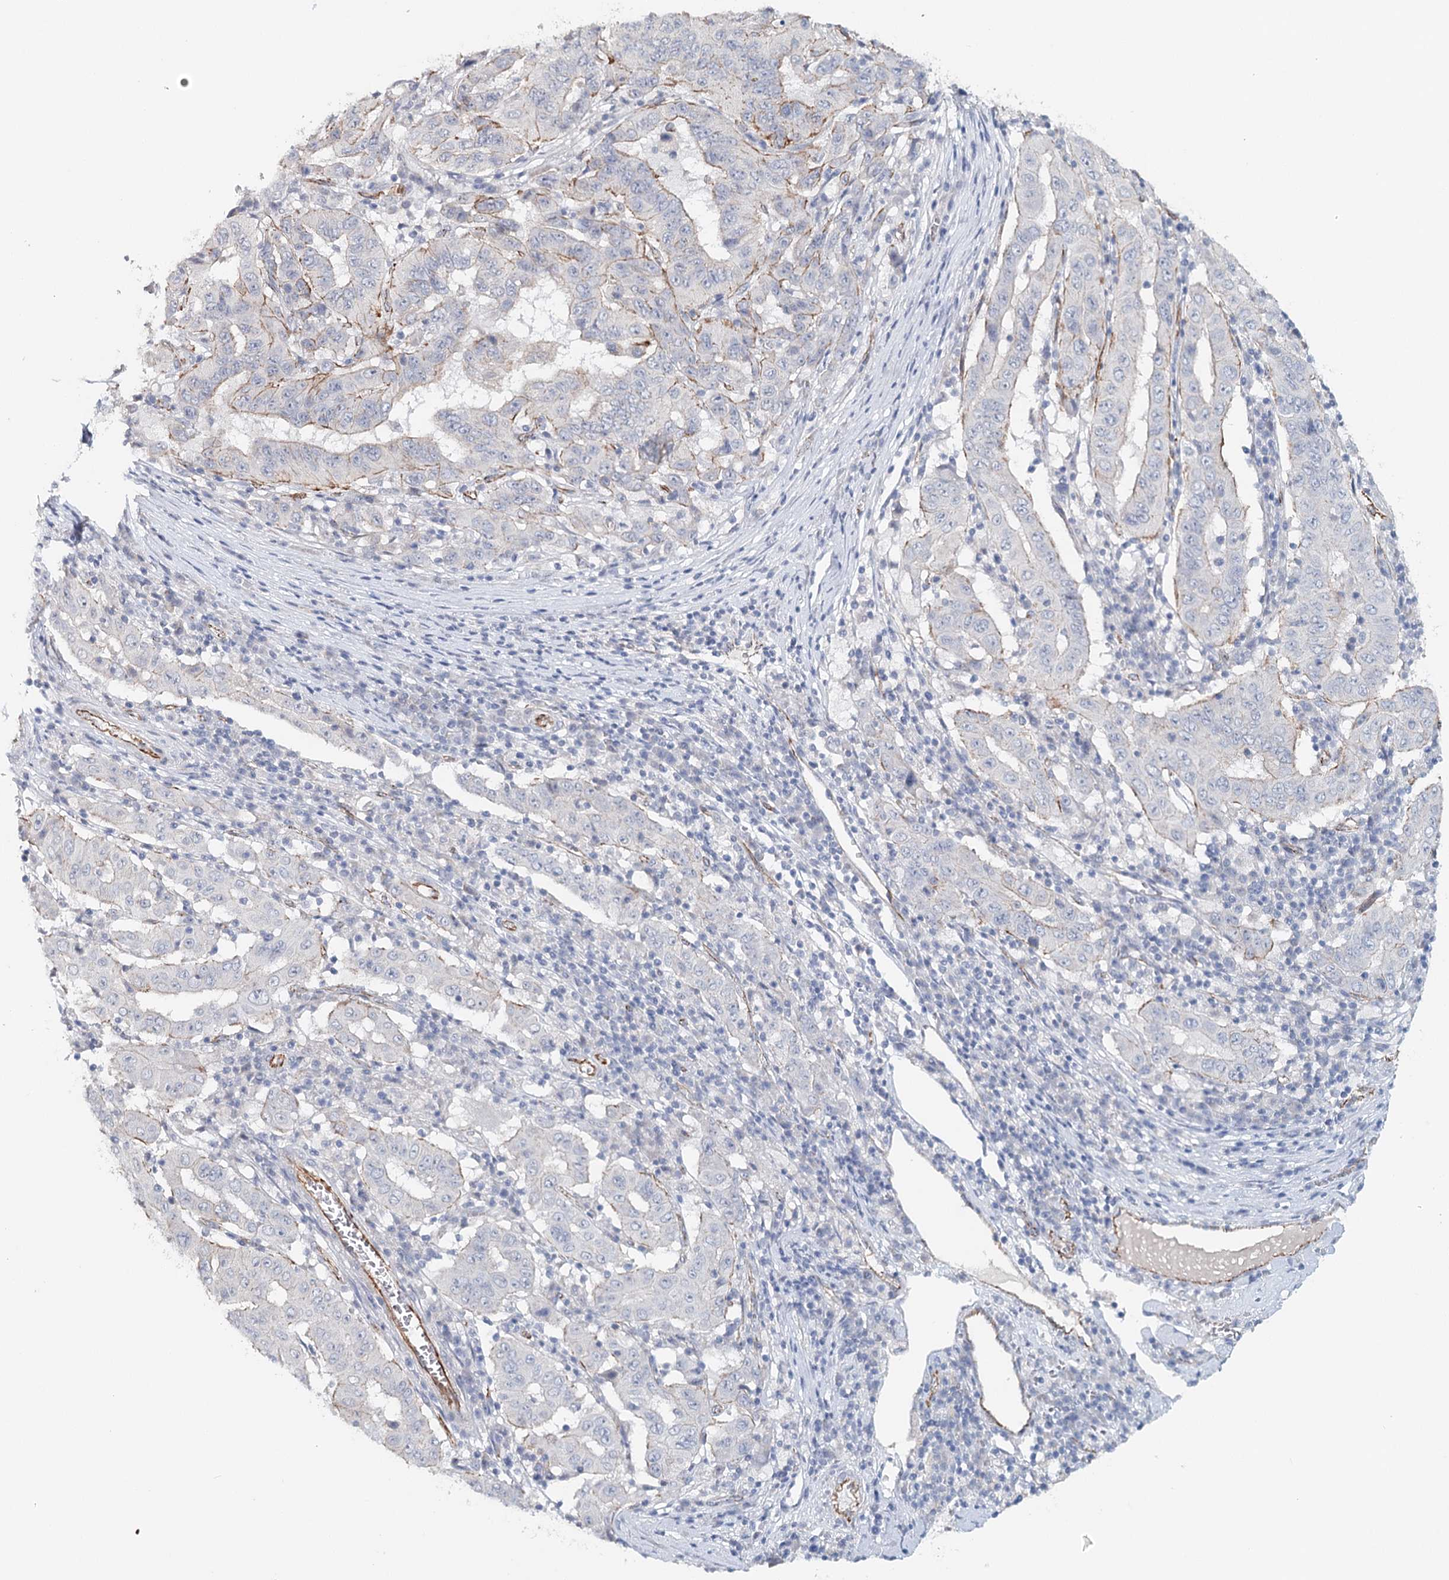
{"staining": {"intensity": "weak", "quantity": "<25%", "location": "cytoplasmic/membranous"}, "tissue": "pancreatic cancer", "cell_type": "Tumor cells", "image_type": "cancer", "snomed": [{"axis": "morphology", "description": "Adenocarcinoma, NOS"}, {"axis": "topography", "description": "Pancreas"}], "caption": "Immunohistochemical staining of human pancreatic cancer (adenocarcinoma) displays no significant positivity in tumor cells. (Brightfield microscopy of DAB IHC at high magnification).", "gene": "SYNPO", "patient": {"sex": "male", "age": 63}}